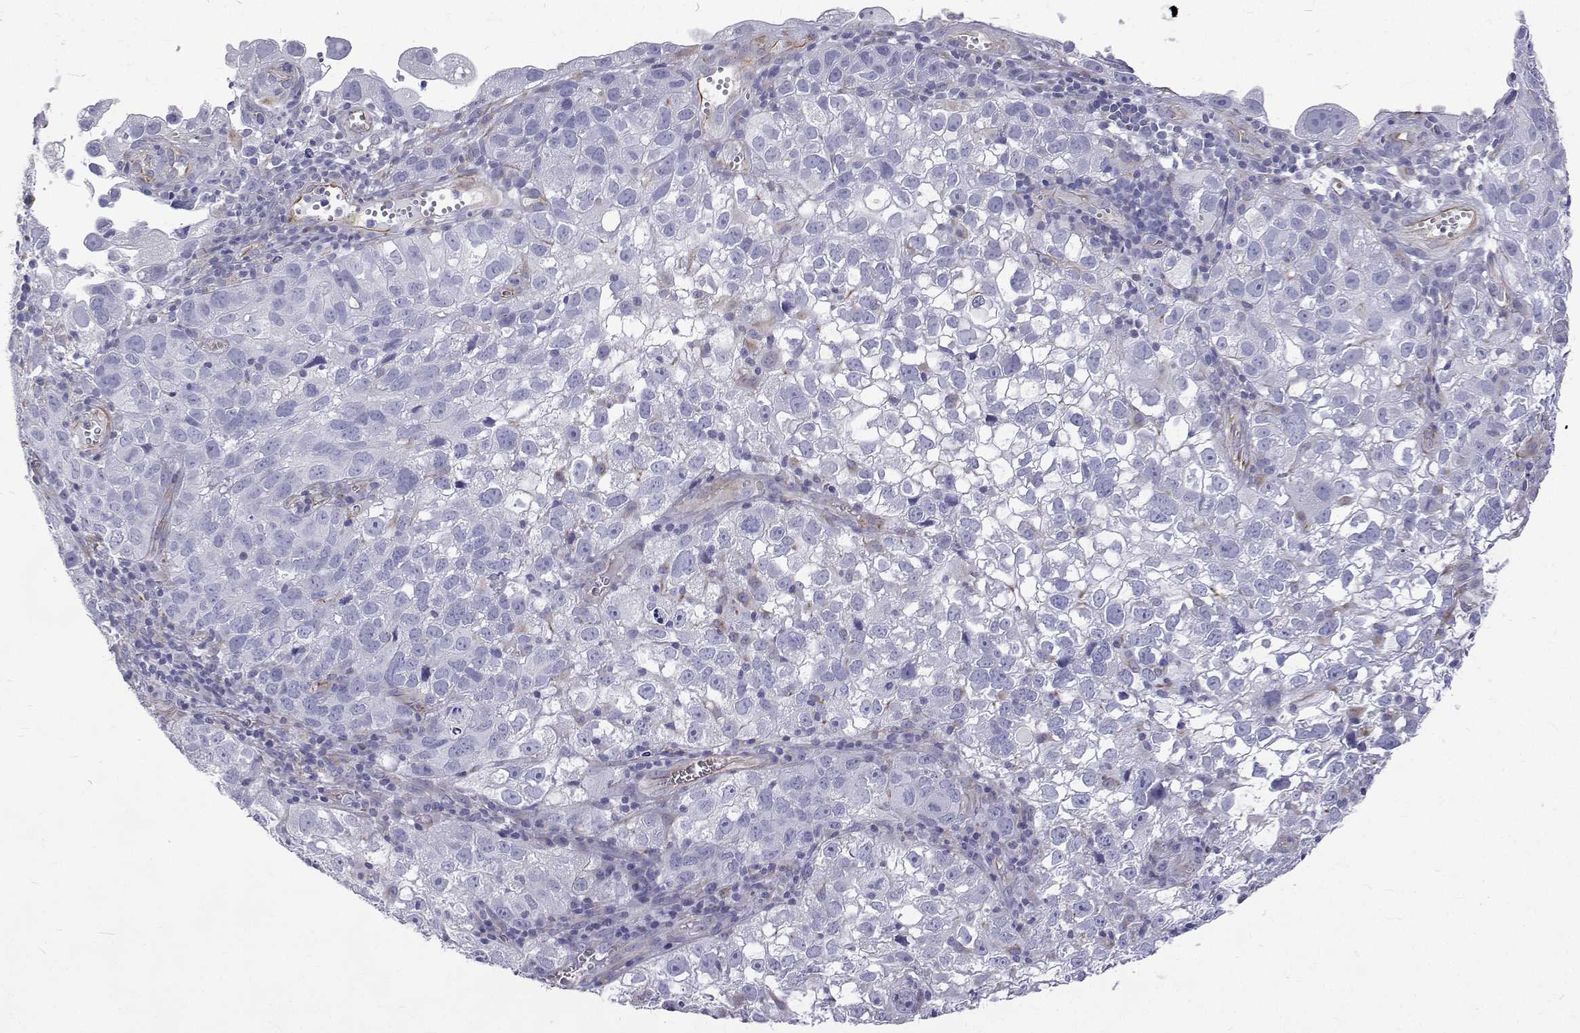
{"staining": {"intensity": "negative", "quantity": "none", "location": "none"}, "tissue": "cervical cancer", "cell_type": "Tumor cells", "image_type": "cancer", "snomed": [{"axis": "morphology", "description": "Squamous cell carcinoma, NOS"}, {"axis": "topography", "description": "Cervix"}], "caption": "Human cervical cancer stained for a protein using immunohistochemistry demonstrates no staining in tumor cells.", "gene": "OPRPN", "patient": {"sex": "female", "age": 55}}